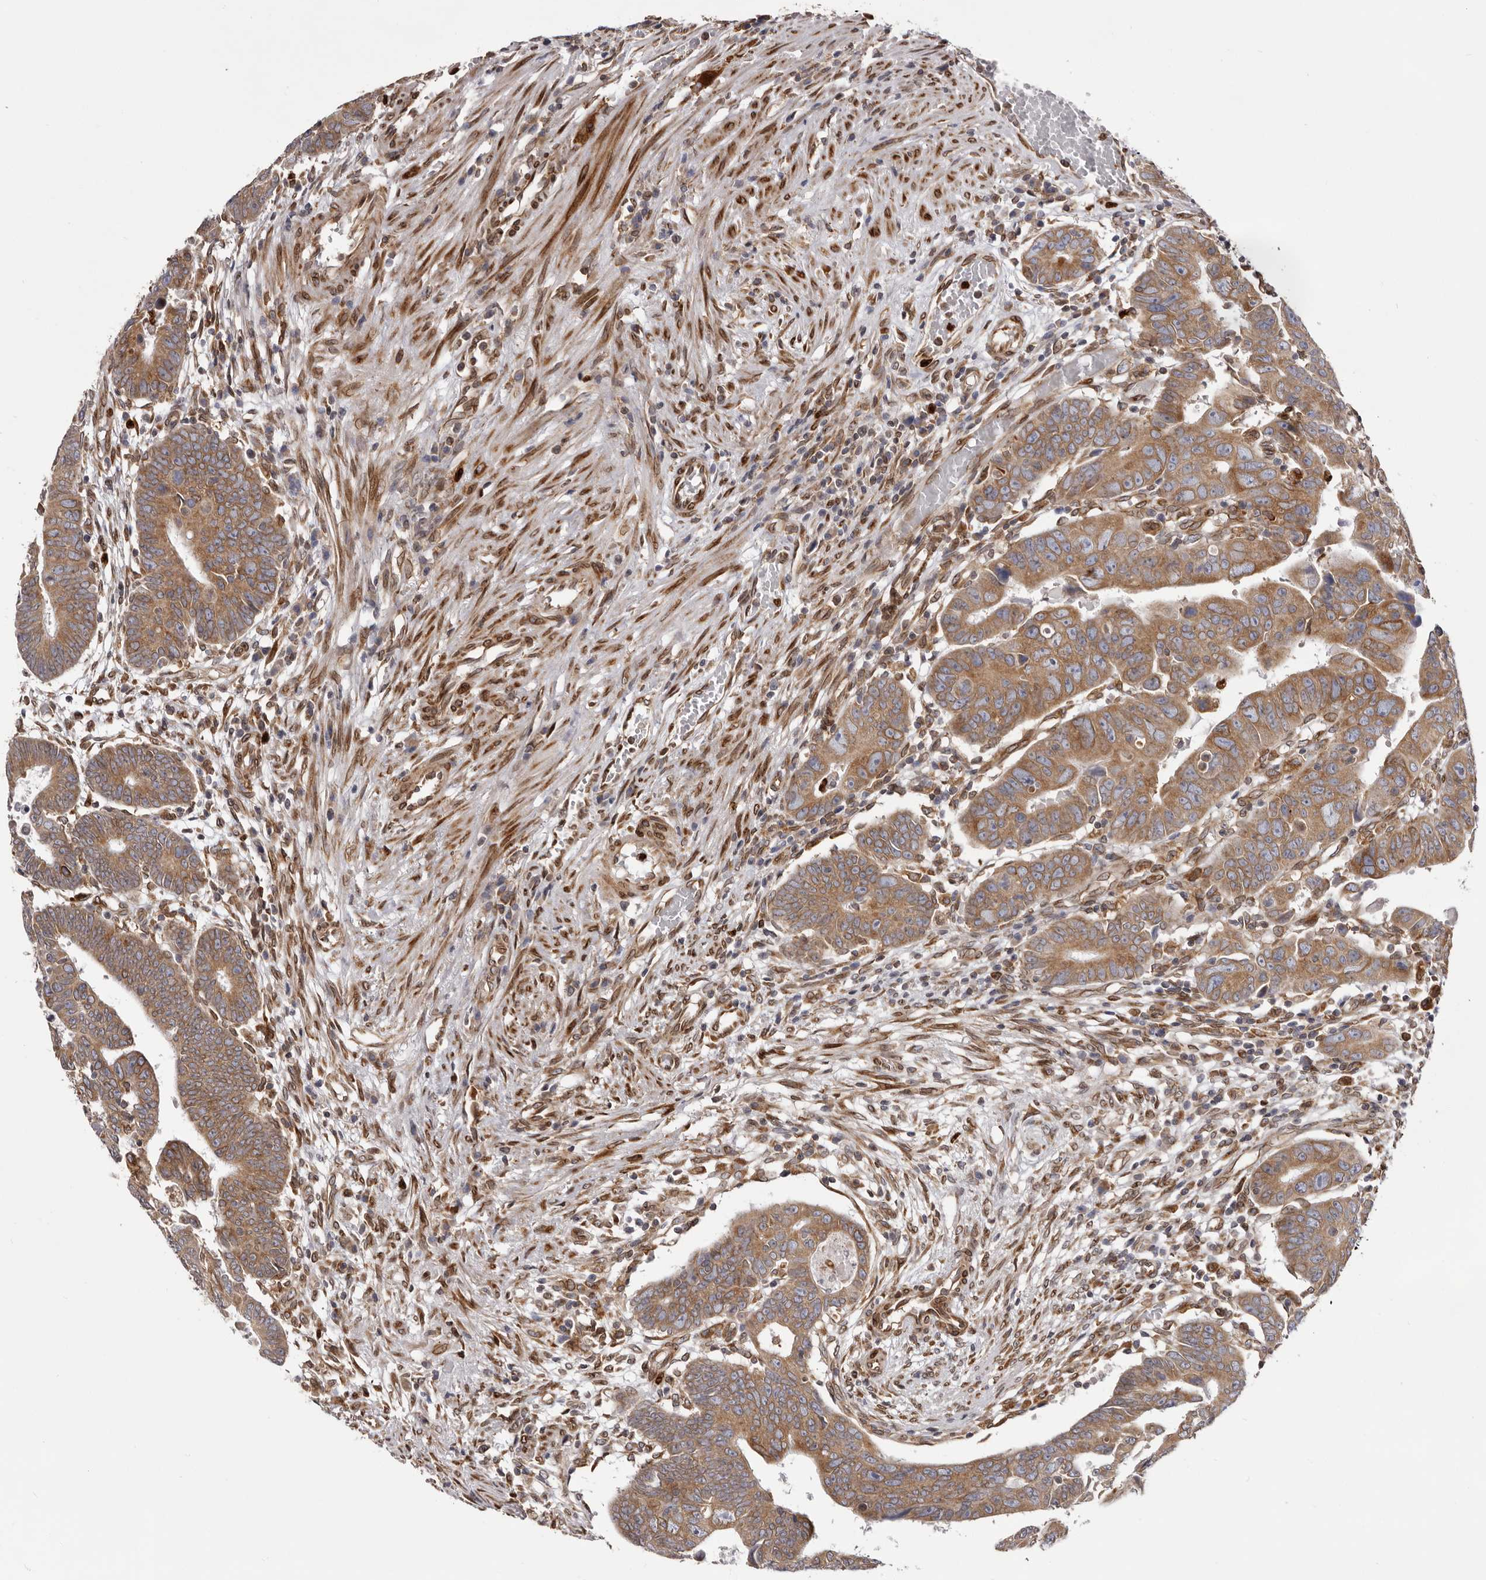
{"staining": {"intensity": "strong", "quantity": ">75%", "location": "cytoplasmic/membranous"}, "tissue": "colorectal cancer", "cell_type": "Tumor cells", "image_type": "cancer", "snomed": [{"axis": "morphology", "description": "Adenocarcinoma, NOS"}, {"axis": "topography", "description": "Rectum"}], "caption": "Immunohistochemical staining of human colorectal cancer reveals high levels of strong cytoplasmic/membranous expression in approximately >75% of tumor cells.", "gene": "C4orf3", "patient": {"sex": "female", "age": 65}}